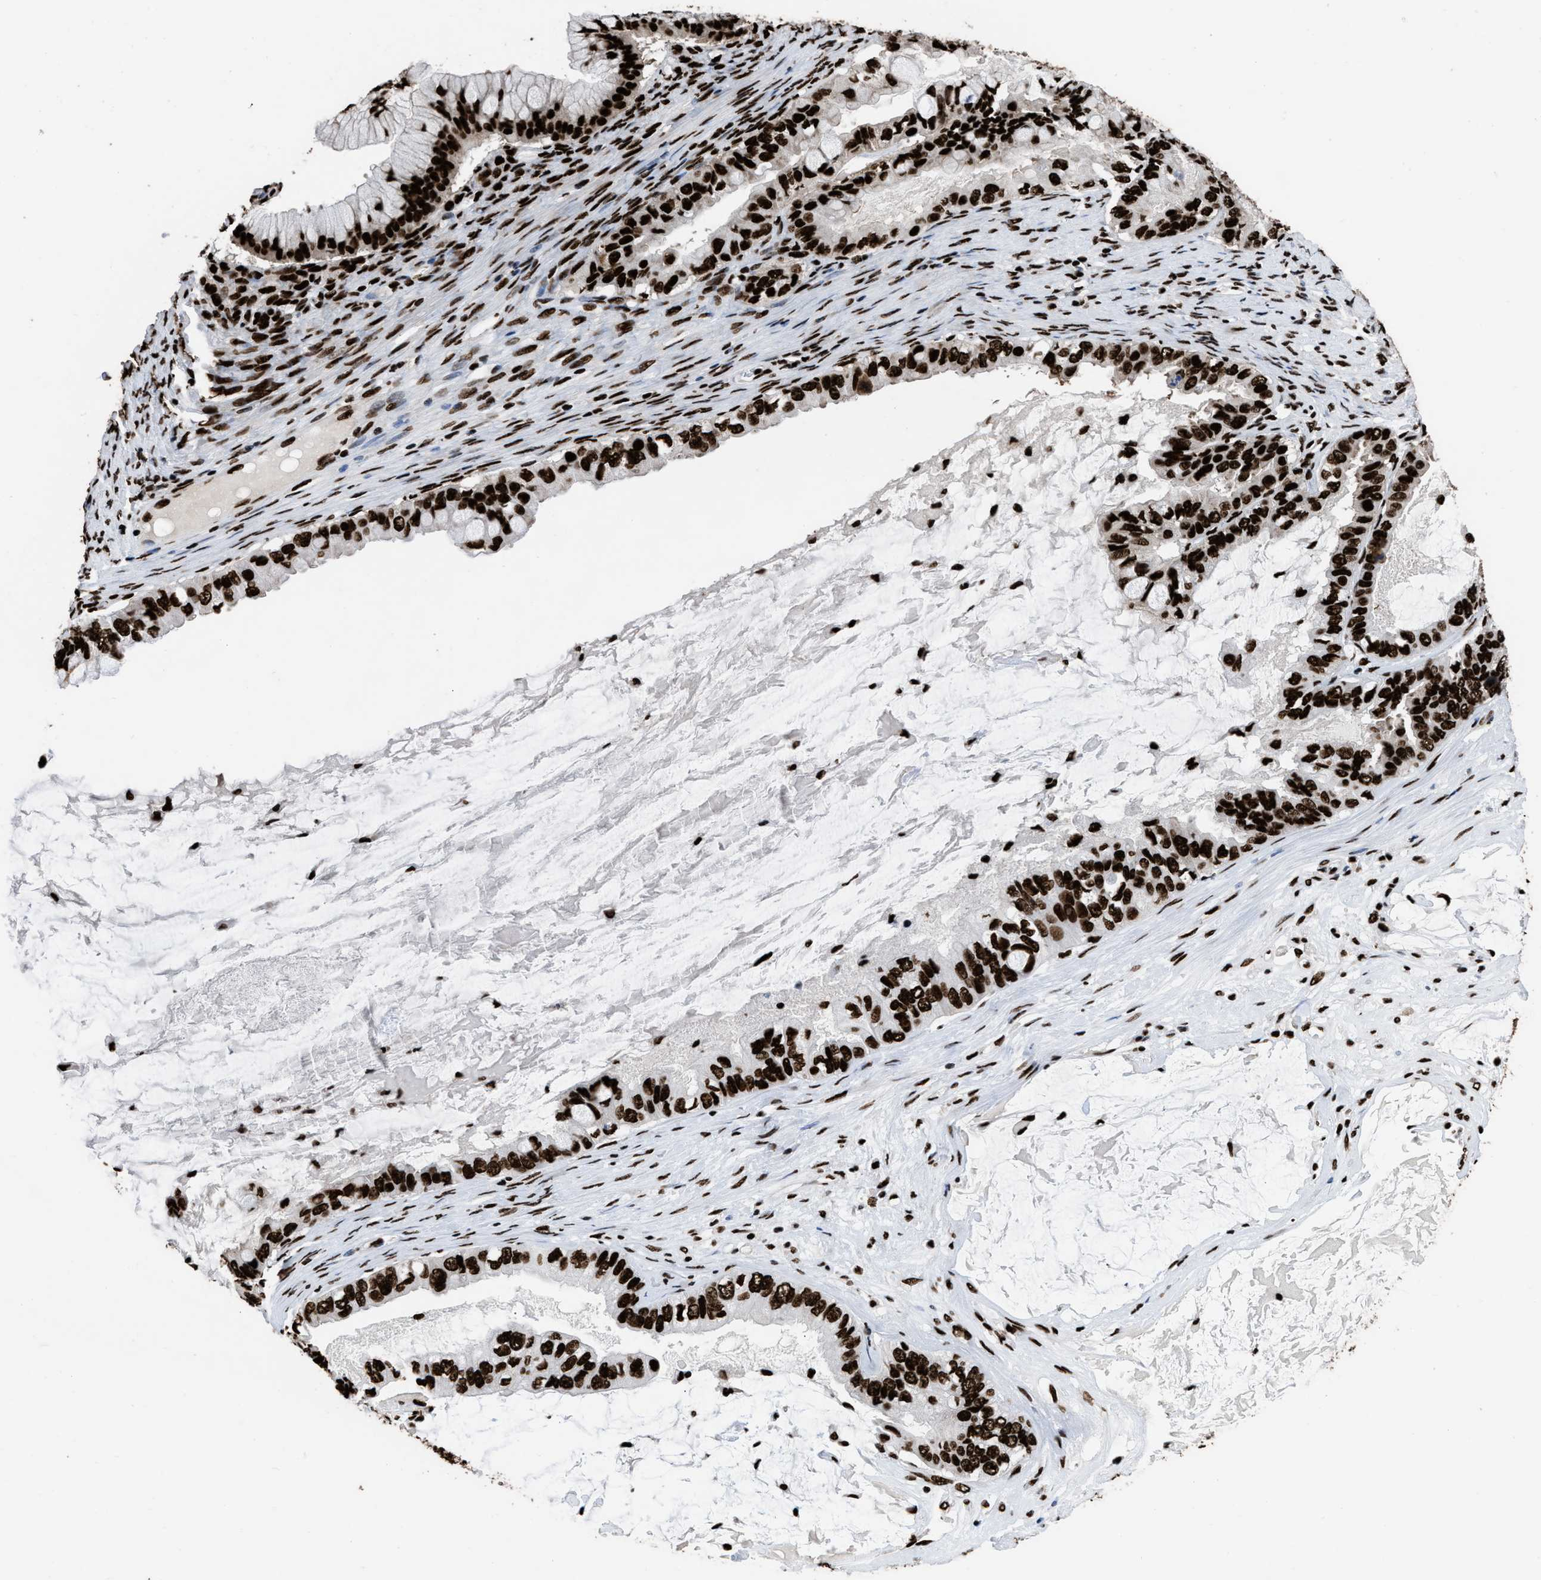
{"staining": {"intensity": "strong", "quantity": ">75%", "location": "nuclear"}, "tissue": "ovarian cancer", "cell_type": "Tumor cells", "image_type": "cancer", "snomed": [{"axis": "morphology", "description": "Cystadenocarcinoma, mucinous, NOS"}, {"axis": "topography", "description": "Ovary"}], "caption": "Immunohistochemical staining of human ovarian mucinous cystadenocarcinoma reveals high levels of strong nuclear protein staining in about >75% of tumor cells.", "gene": "HNRNPM", "patient": {"sex": "female", "age": 80}}